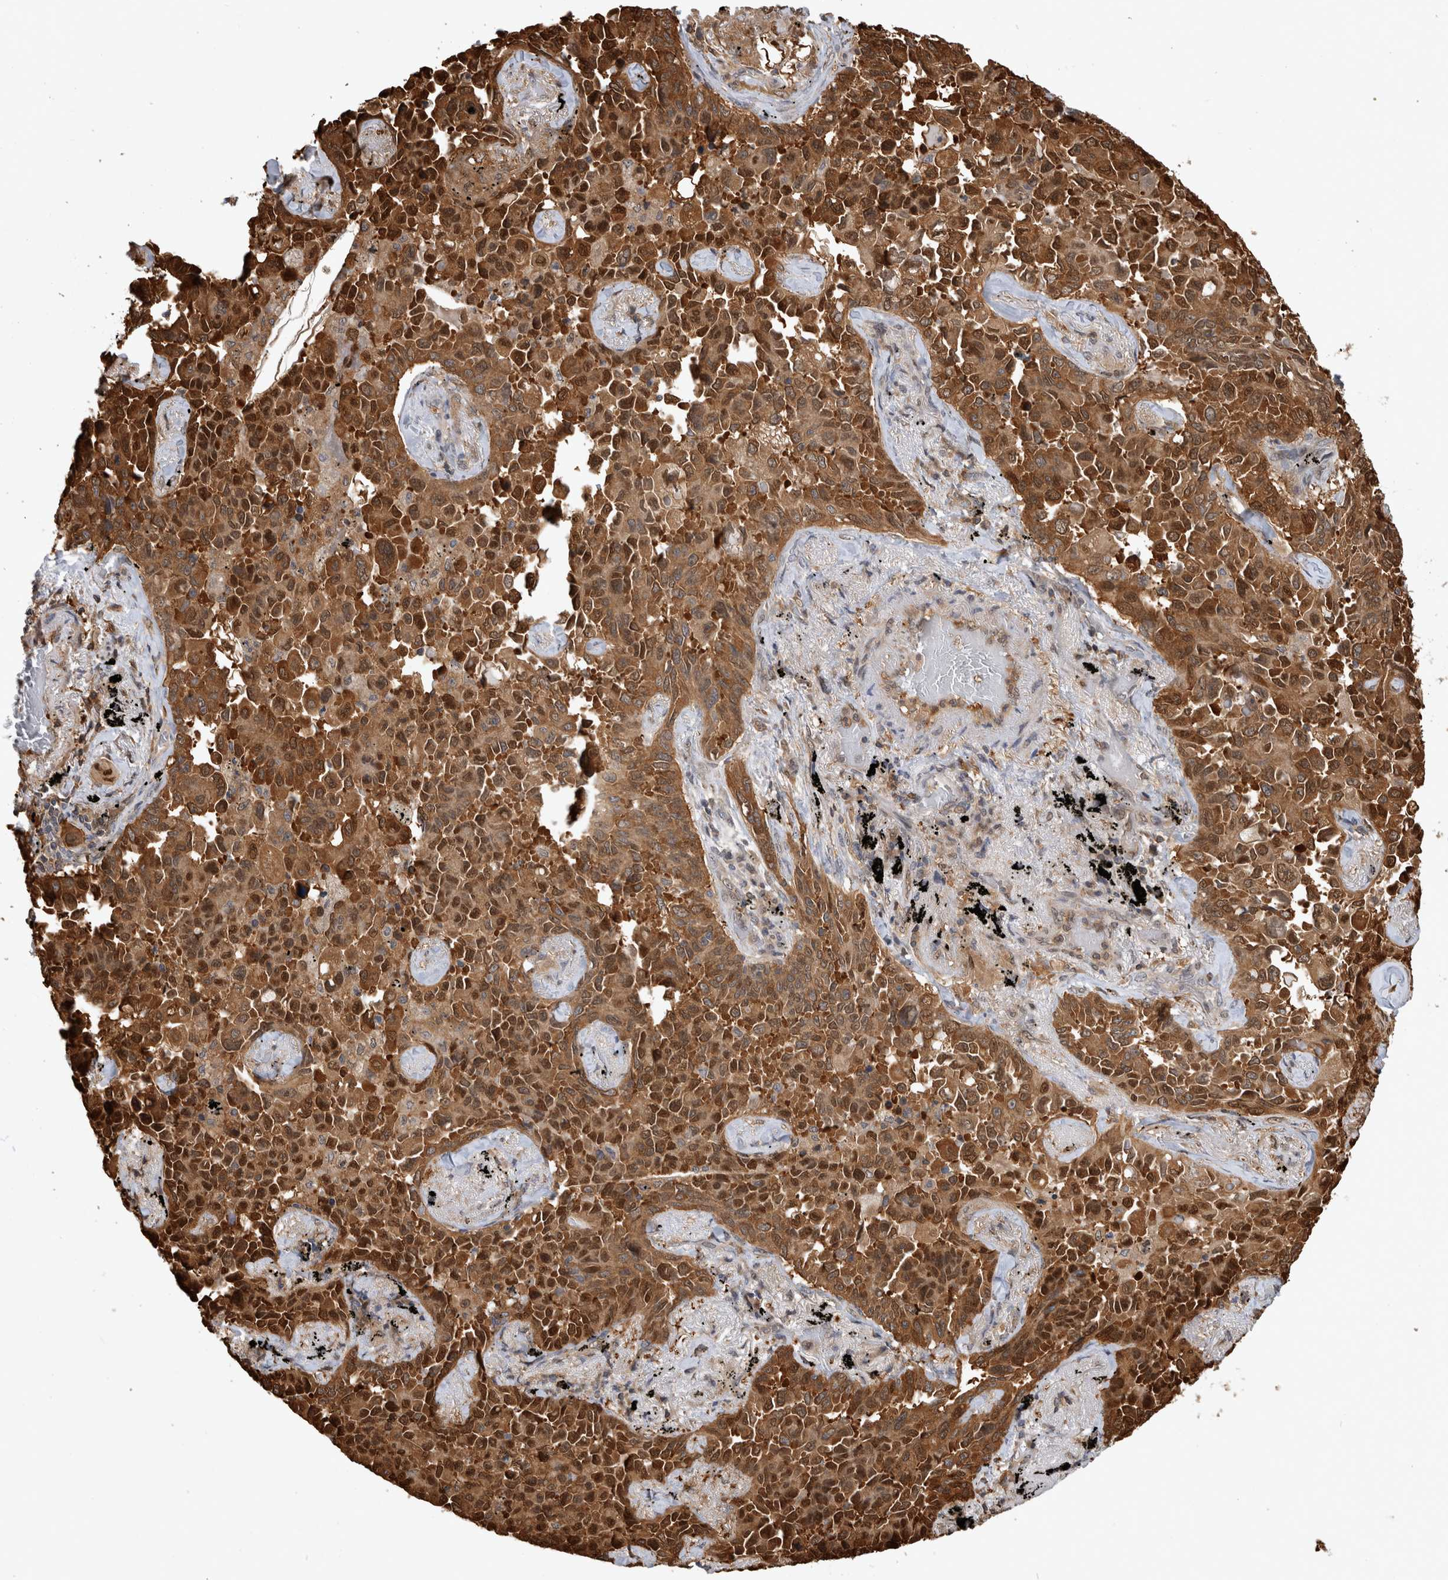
{"staining": {"intensity": "moderate", "quantity": ">75%", "location": "cytoplasmic/membranous,nuclear"}, "tissue": "lung cancer", "cell_type": "Tumor cells", "image_type": "cancer", "snomed": [{"axis": "morphology", "description": "Adenocarcinoma, NOS"}, {"axis": "topography", "description": "Lung"}], "caption": "The histopathology image reveals a brown stain indicating the presence of a protein in the cytoplasmic/membranous and nuclear of tumor cells in lung adenocarcinoma.", "gene": "ASTN2", "patient": {"sex": "female", "age": 67}}